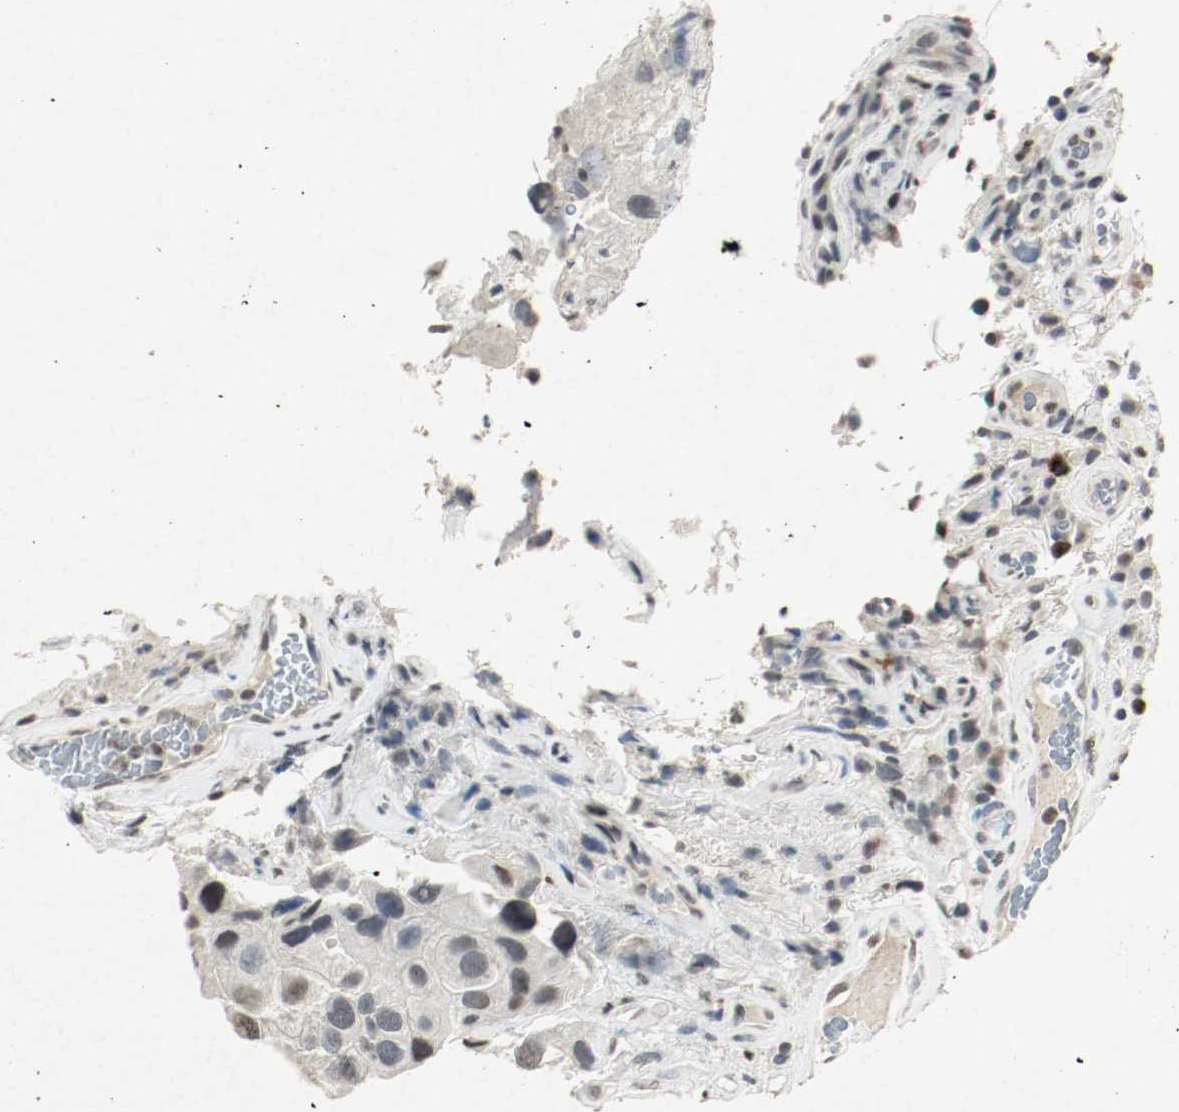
{"staining": {"intensity": "weak", "quantity": ">75%", "location": "nuclear"}, "tissue": "urothelial cancer", "cell_type": "Tumor cells", "image_type": "cancer", "snomed": [{"axis": "morphology", "description": "Urothelial carcinoma, High grade"}, {"axis": "topography", "description": "Urinary bladder"}], "caption": "Approximately >75% of tumor cells in urothelial cancer exhibit weak nuclear protein positivity as visualized by brown immunohistochemical staining.", "gene": "DNMT1", "patient": {"sex": "female", "age": 64}}